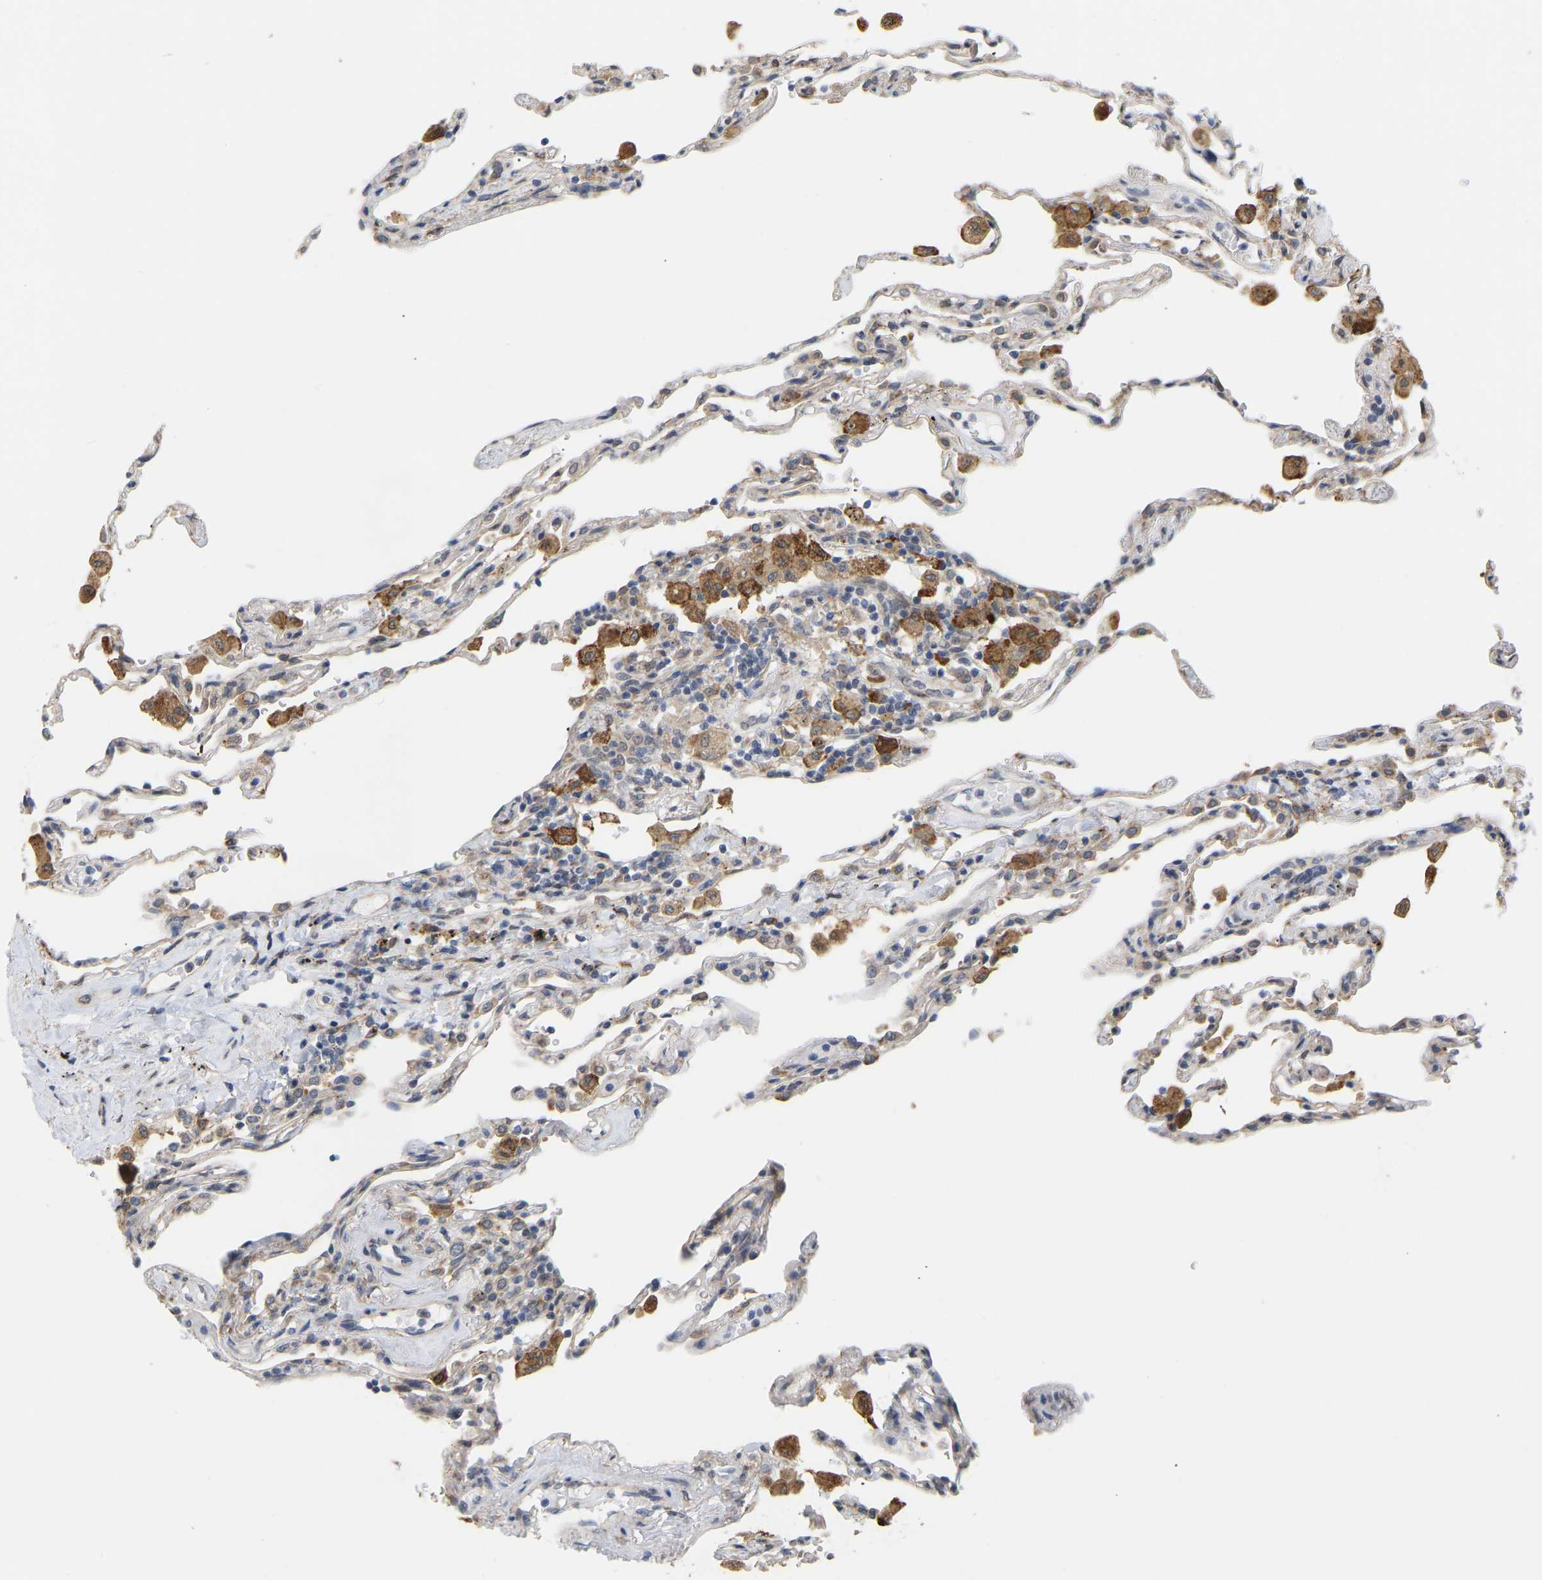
{"staining": {"intensity": "weak", "quantity": "25%-75%", "location": "cytoplasmic/membranous"}, "tissue": "lung", "cell_type": "Alveolar cells", "image_type": "normal", "snomed": [{"axis": "morphology", "description": "Normal tissue, NOS"}, {"axis": "topography", "description": "Lung"}], "caption": "Immunohistochemical staining of unremarkable human lung exhibits 25%-75% levels of weak cytoplasmic/membranous protein expression in about 25%-75% of alveolar cells.", "gene": "BEND3", "patient": {"sex": "male", "age": 59}}